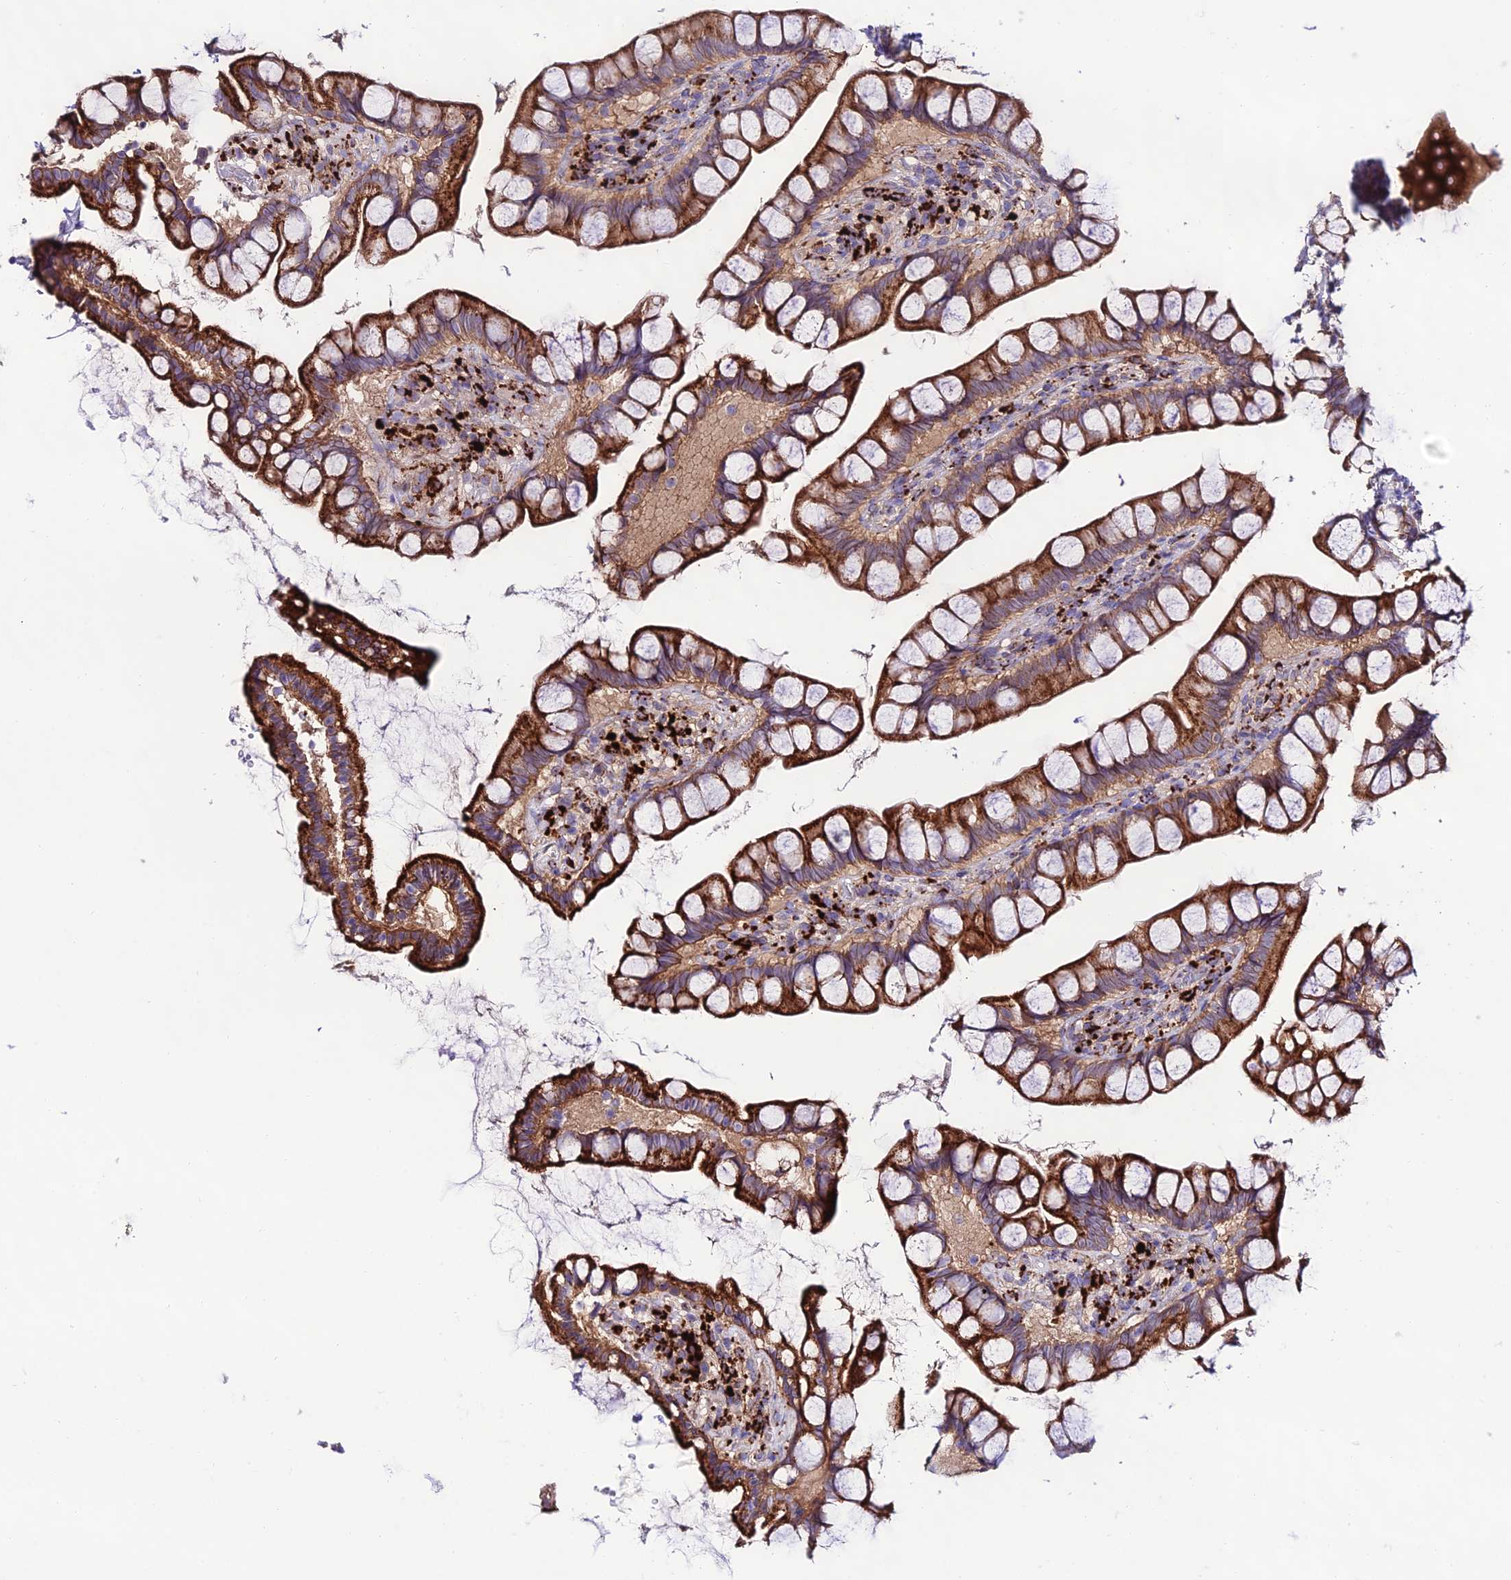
{"staining": {"intensity": "strong", "quantity": ">75%", "location": "cytoplasmic/membranous"}, "tissue": "small intestine", "cell_type": "Glandular cells", "image_type": "normal", "snomed": [{"axis": "morphology", "description": "Normal tissue, NOS"}, {"axis": "topography", "description": "Small intestine"}], "caption": "Small intestine stained with a brown dye exhibits strong cytoplasmic/membranous positive staining in approximately >75% of glandular cells.", "gene": "LACTB2", "patient": {"sex": "male", "age": 70}}